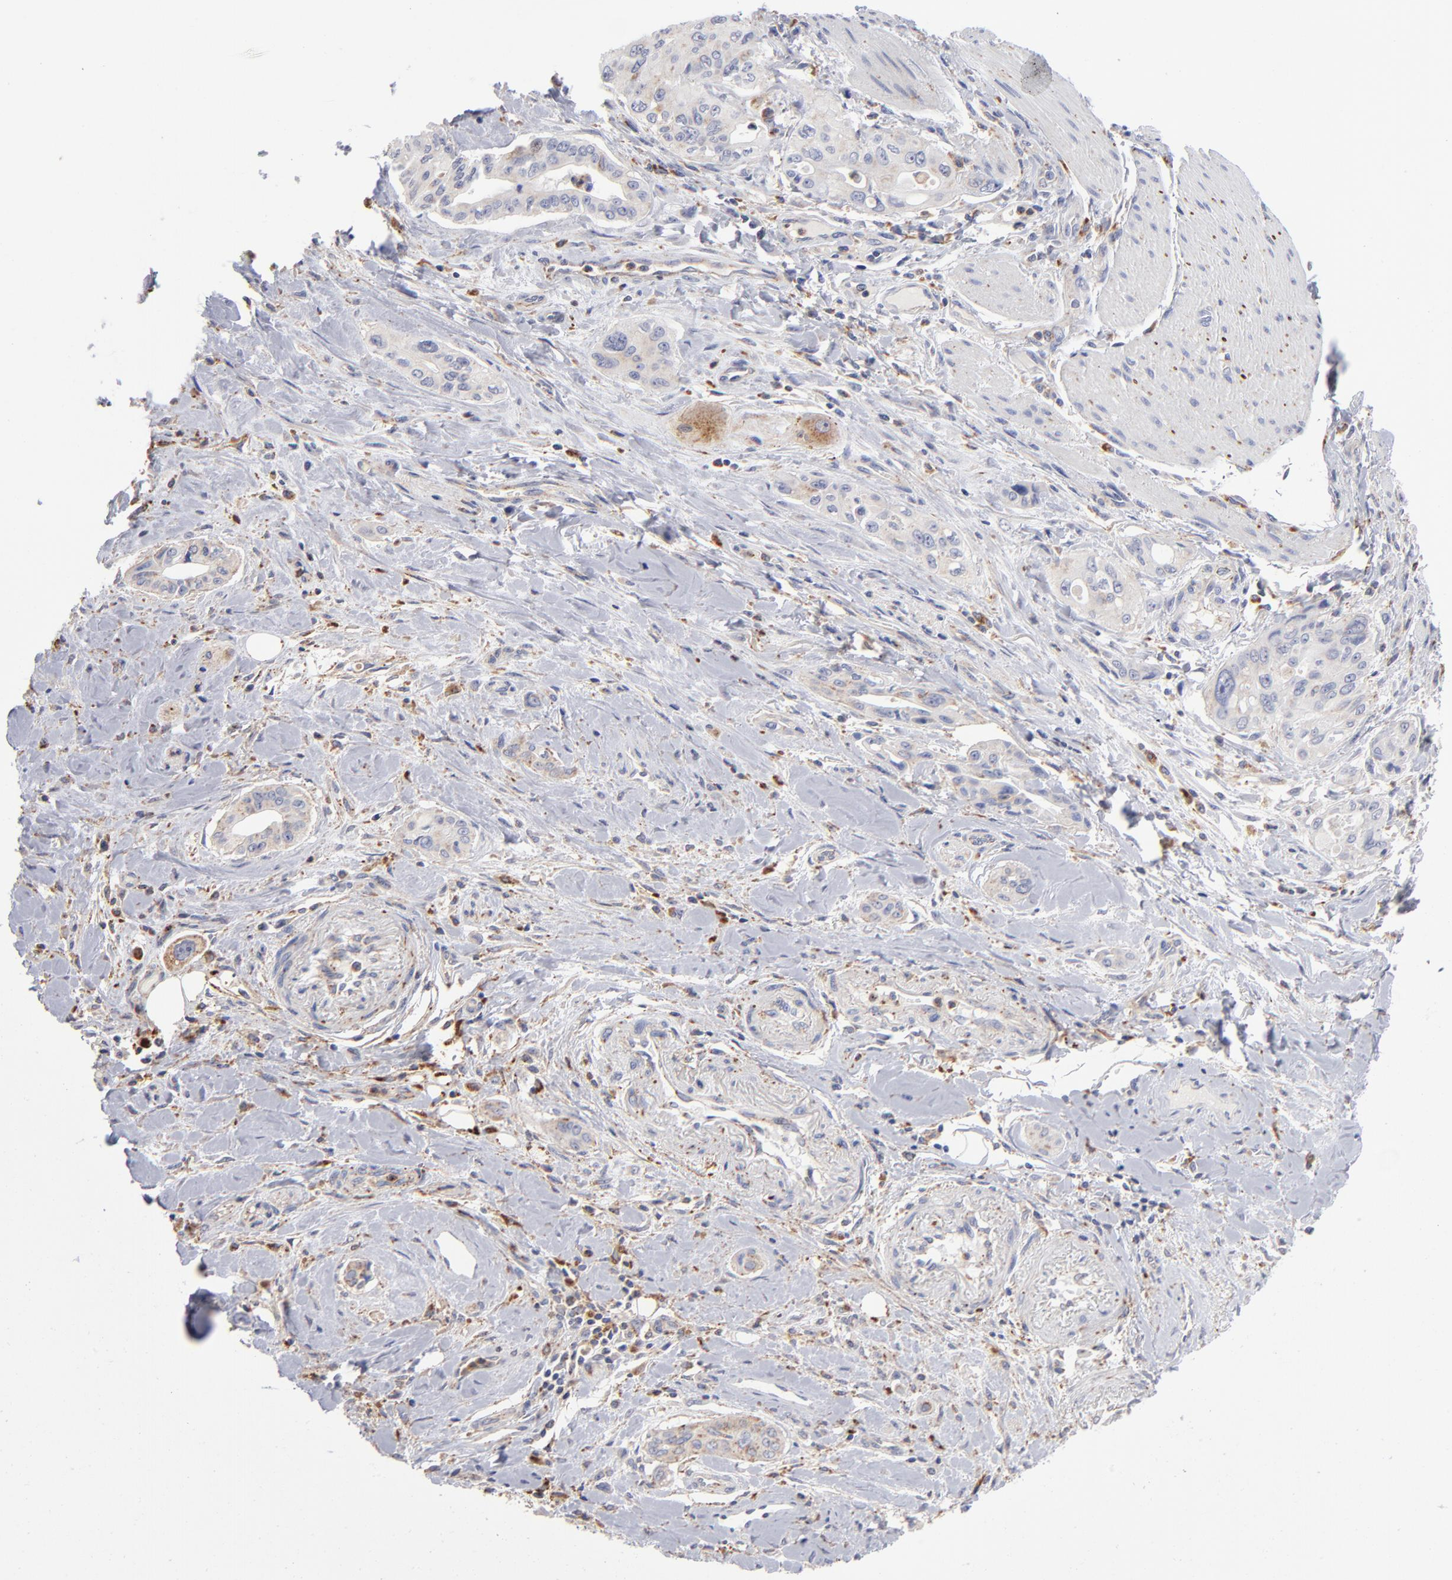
{"staining": {"intensity": "weak", "quantity": ">75%", "location": "cytoplasmic/membranous"}, "tissue": "pancreatic cancer", "cell_type": "Tumor cells", "image_type": "cancer", "snomed": [{"axis": "morphology", "description": "Adenocarcinoma, NOS"}, {"axis": "topography", "description": "Pancreas"}], "caption": "Immunohistochemical staining of adenocarcinoma (pancreatic) exhibits weak cytoplasmic/membranous protein staining in approximately >75% of tumor cells. The staining is performed using DAB (3,3'-diaminobenzidine) brown chromogen to label protein expression. The nuclei are counter-stained blue using hematoxylin.", "gene": "RRAGB", "patient": {"sex": "male", "age": 77}}